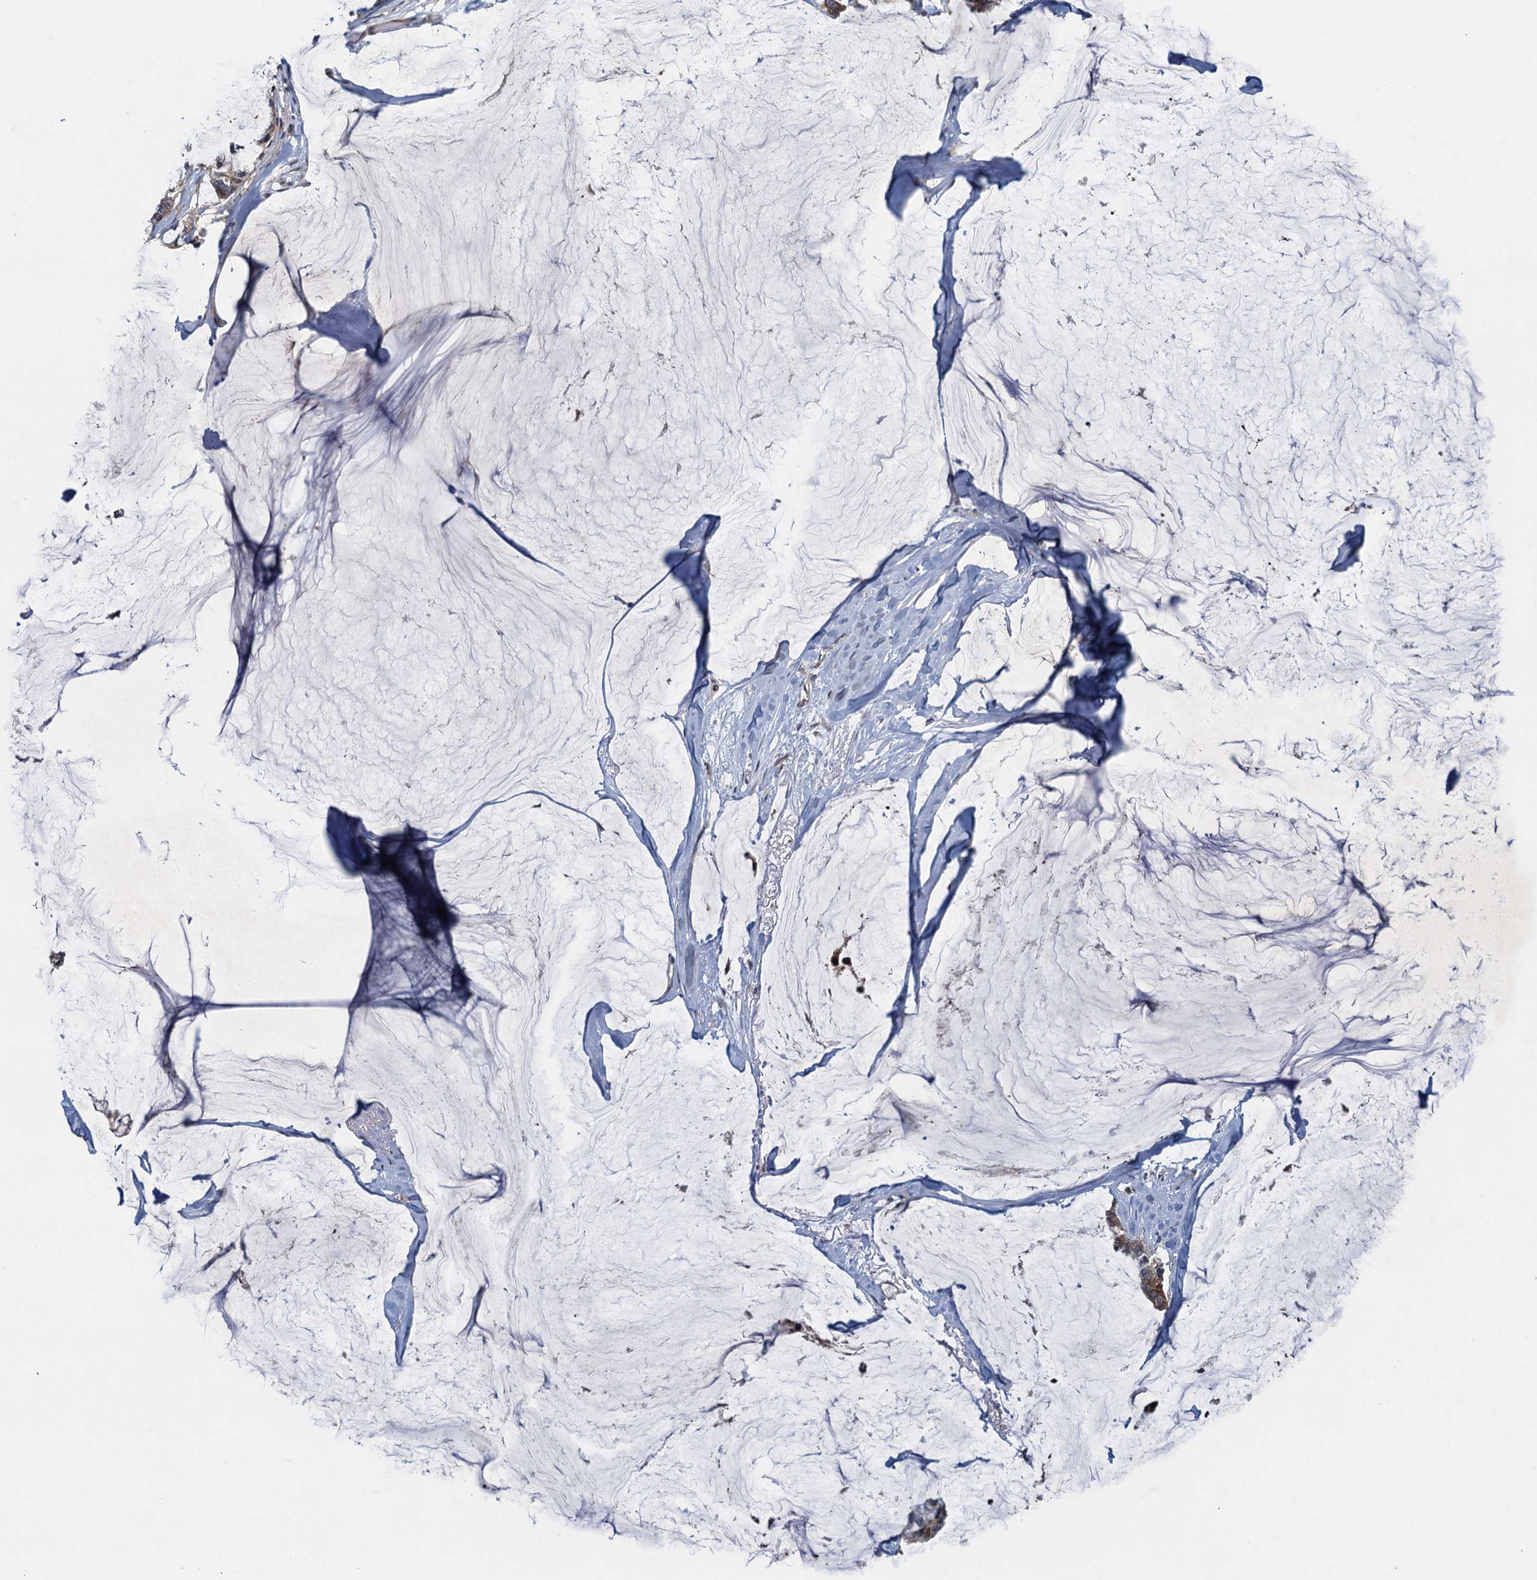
{"staining": {"intensity": "moderate", "quantity": ">75%", "location": "cytoplasmic/membranous"}, "tissue": "ovarian cancer", "cell_type": "Tumor cells", "image_type": "cancer", "snomed": [{"axis": "morphology", "description": "Cystadenocarcinoma, mucinous, NOS"}, {"axis": "topography", "description": "Ovary"}], "caption": "A photomicrograph of ovarian cancer (mucinous cystadenocarcinoma) stained for a protein exhibits moderate cytoplasmic/membranous brown staining in tumor cells.", "gene": "NLRP10", "patient": {"sex": "female", "age": 39}}